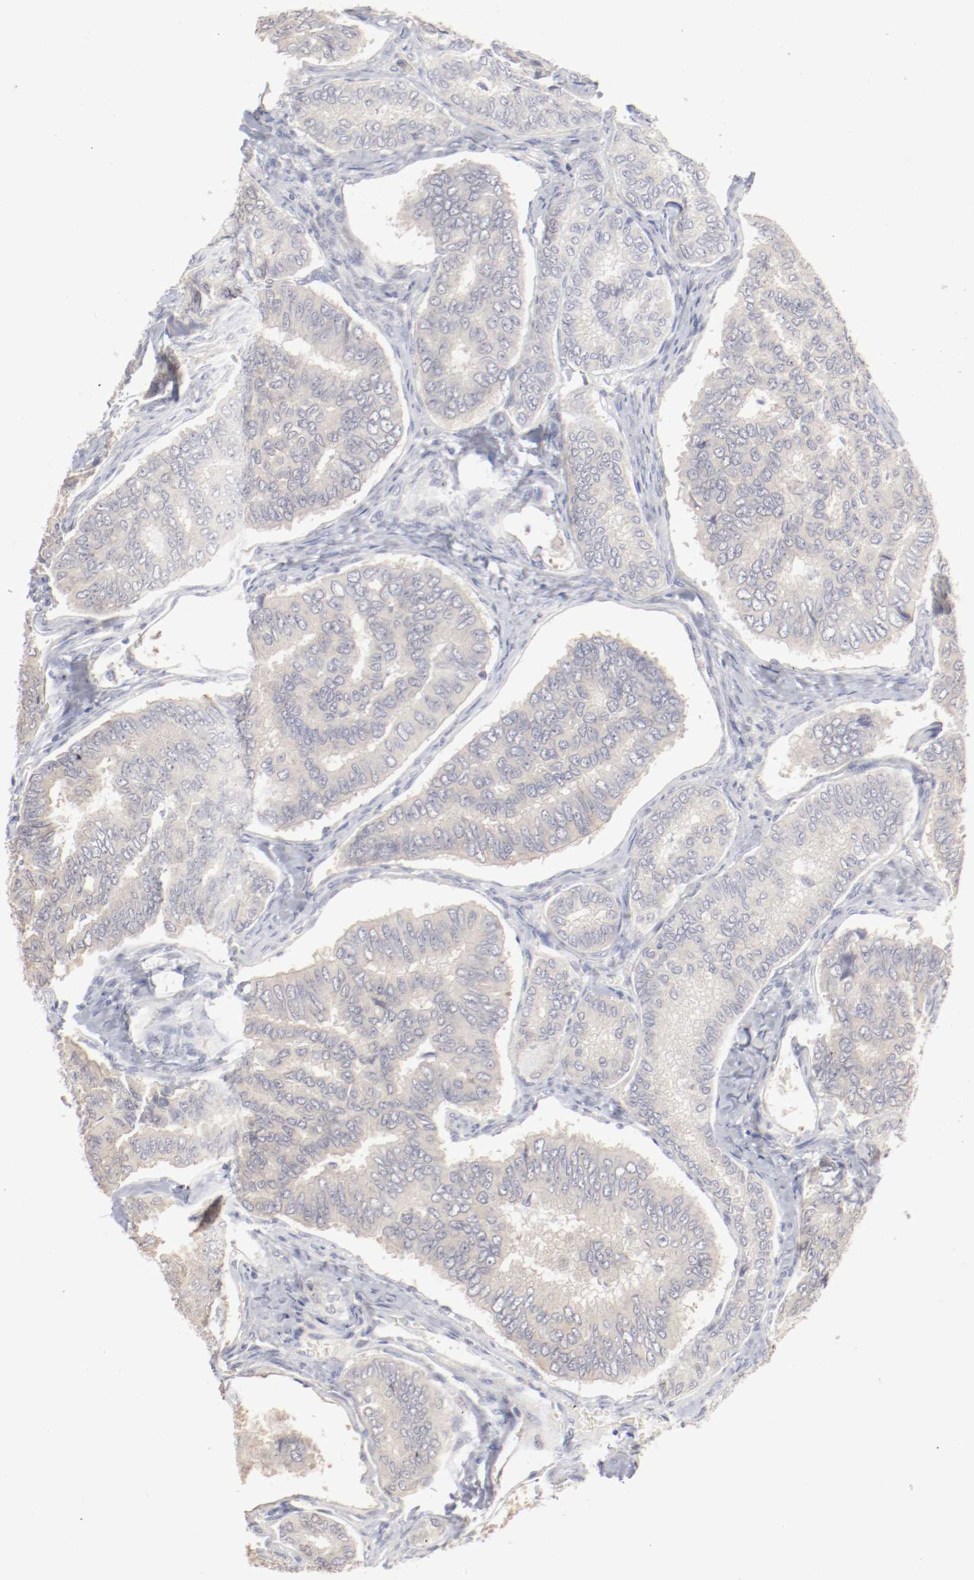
{"staining": {"intensity": "weak", "quantity": ">75%", "location": "cytoplasmic/membranous"}, "tissue": "thyroid cancer", "cell_type": "Tumor cells", "image_type": "cancer", "snomed": [{"axis": "morphology", "description": "Papillary adenocarcinoma, NOS"}, {"axis": "topography", "description": "Thyroid gland"}], "caption": "Approximately >75% of tumor cells in thyroid papillary adenocarcinoma demonstrate weak cytoplasmic/membranous protein staining as visualized by brown immunohistochemical staining.", "gene": "DNAL4", "patient": {"sex": "female", "age": 35}}